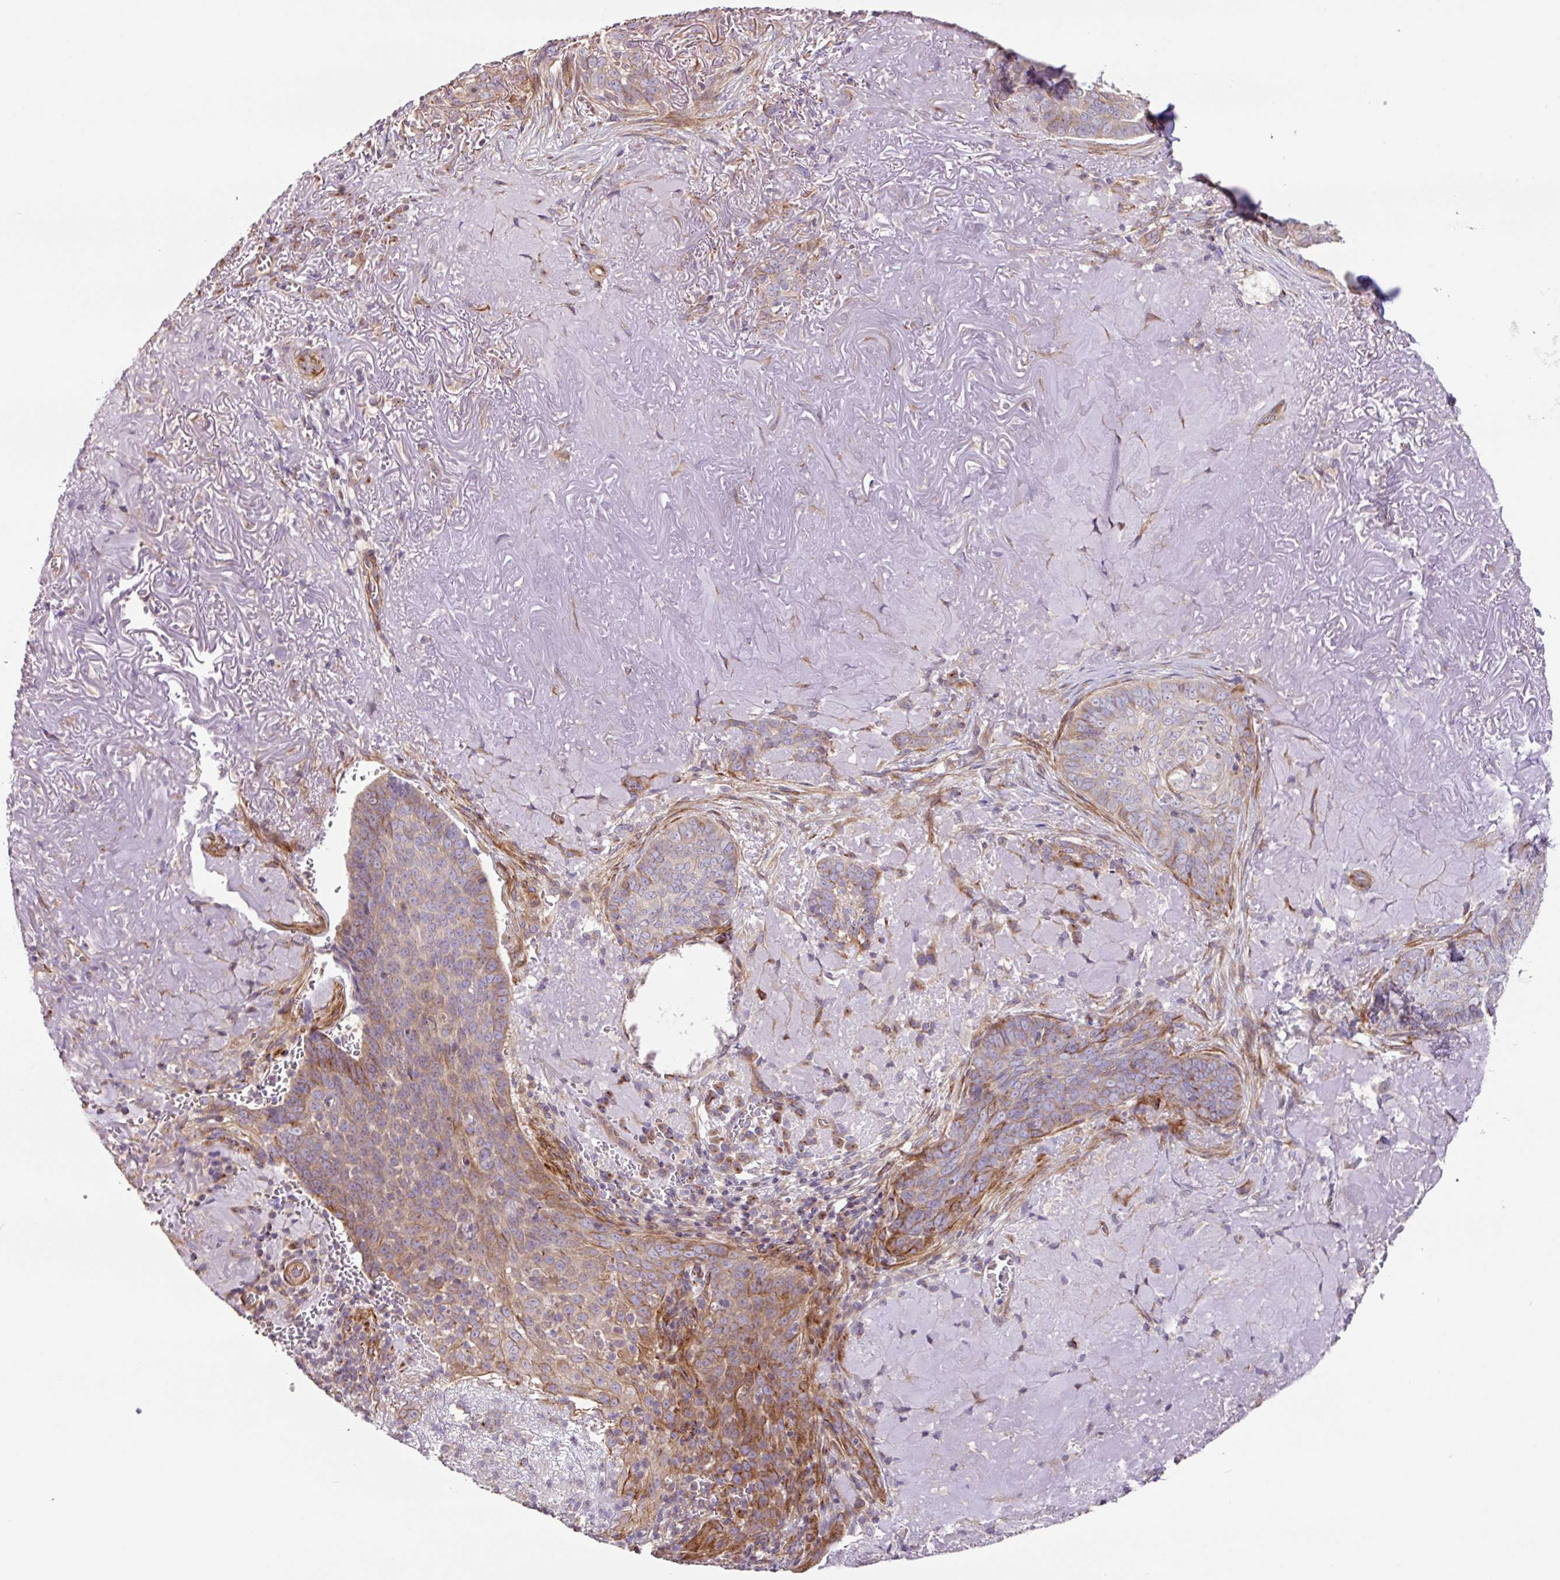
{"staining": {"intensity": "moderate", "quantity": "25%-75%", "location": "cytoplasmic/membranous"}, "tissue": "skin cancer", "cell_type": "Tumor cells", "image_type": "cancer", "snomed": [{"axis": "morphology", "description": "Basal cell carcinoma"}, {"axis": "topography", "description": "Skin"}, {"axis": "topography", "description": "Skin of face"}], "caption": "DAB (3,3'-diaminobenzidine) immunohistochemical staining of human basal cell carcinoma (skin) displays moderate cytoplasmic/membranous protein staining in approximately 25%-75% of tumor cells.", "gene": "MRRF", "patient": {"sex": "female", "age": 95}}